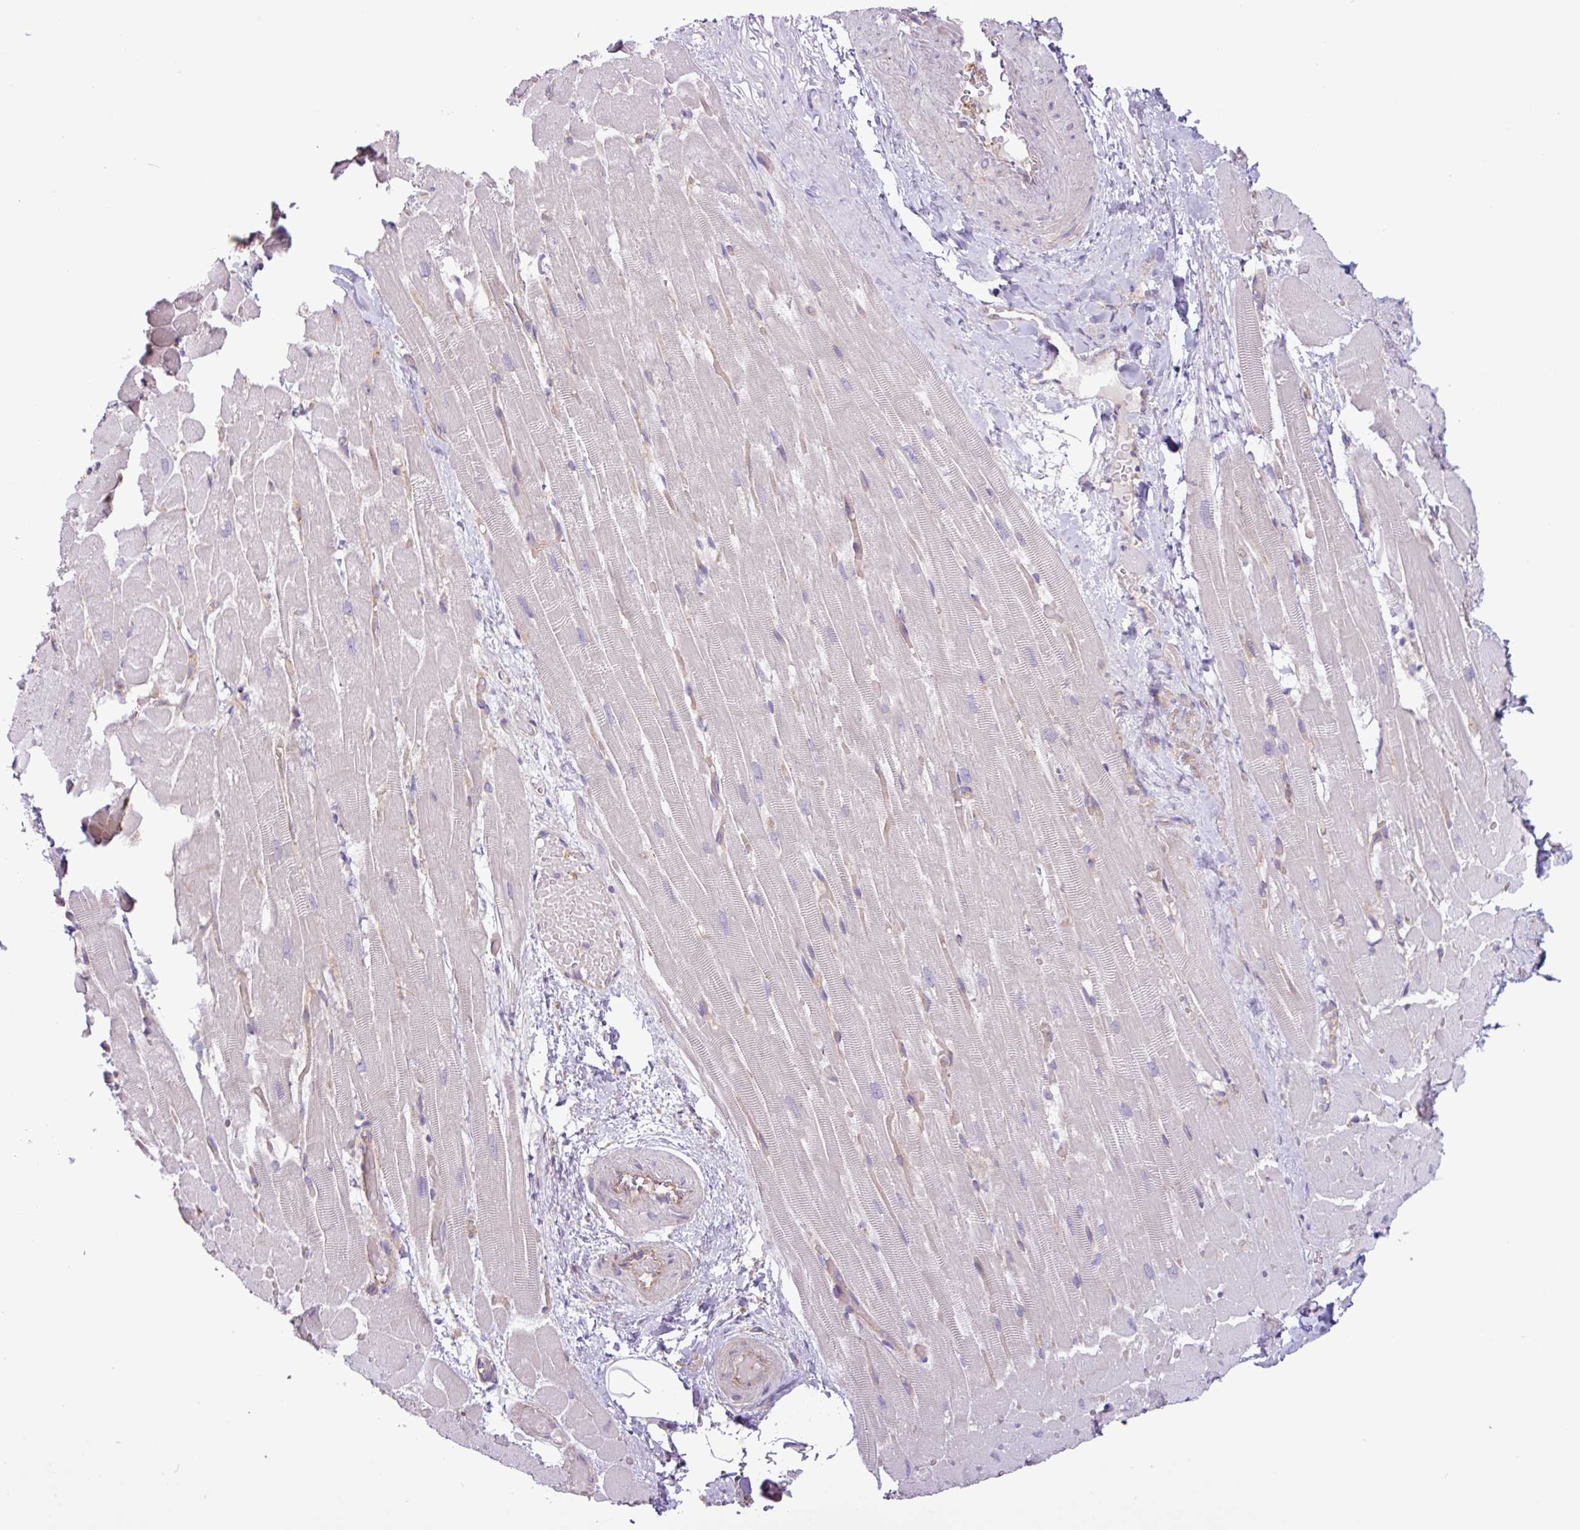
{"staining": {"intensity": "weak", "quantity": "<25%", "location": "cytoplasmic/membranous"}, "tissue": "heart muscle", "cell_type": "Cardiomyocytes", "image_type": "normal", "snomed": [{"axis": "morphology", "description": "Normal tissue, NOS"}, {"axis": "topography", "description": "Heart"}], "caption": "A high-resolution photomicrograph shows immunohistochemistry staining of benign heart muscle, which shows no significant positivity in cardiomyocytes. (Stains: DAB (3,3'-diaminobenzidine) immunohistochemistry (IHC) with hematoxylin counter stain, Microscopy: brightfield microscopy at high magnification).", "gene": "RAB19", "patient": {"sex": "male", "age": 37}}